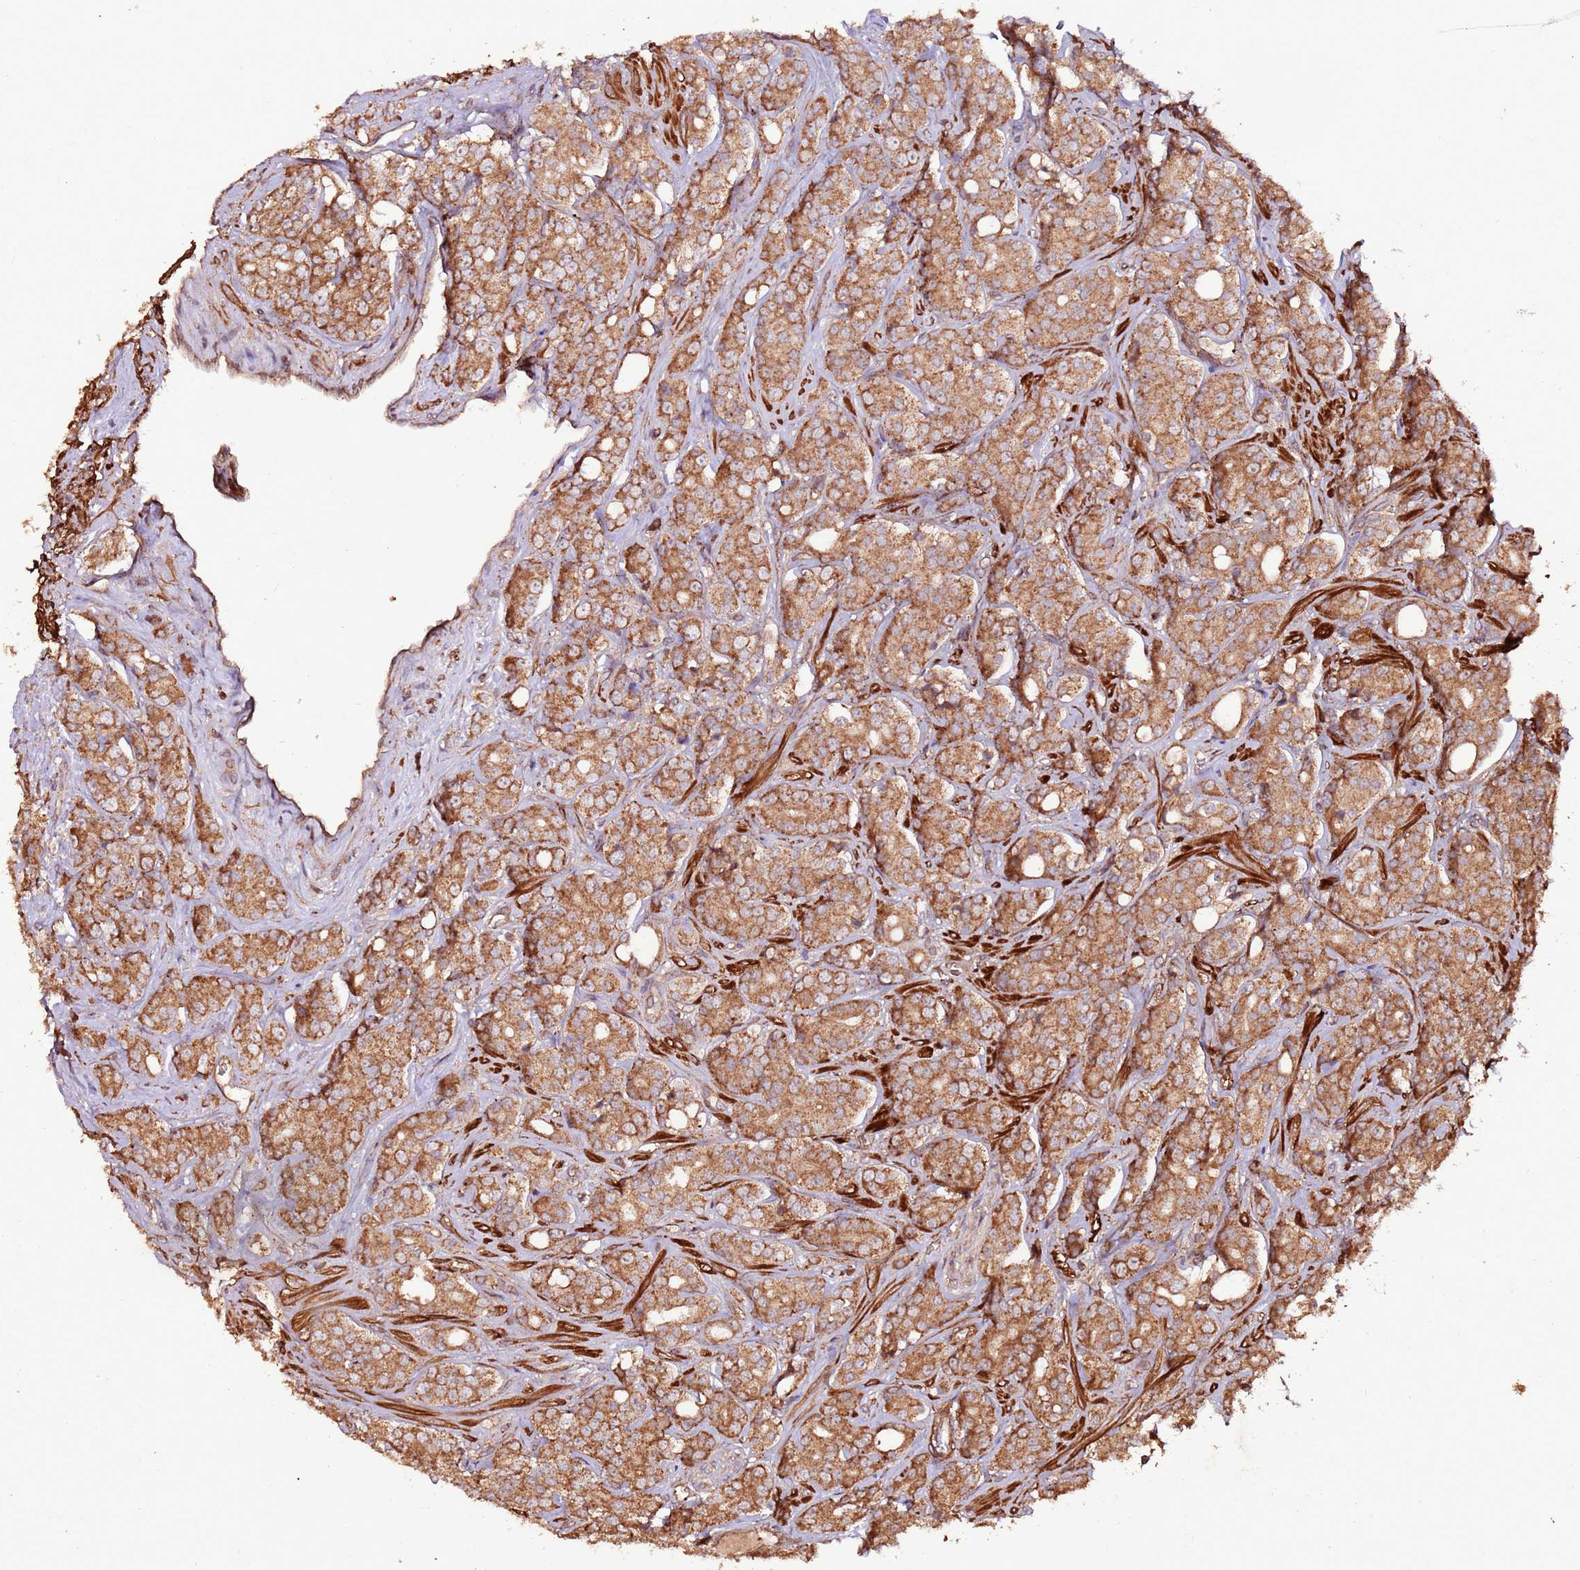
{"staining": {"intensity": "moderate", "quantity": ">75%", "location": "cytoplasmic/membranous"}, "tissue": "prostate cancer", "cell_type": "Tumor cells", "image_type": "cancer", "snomed": [{"axis": "morphology", "description": "Adenocarcinoma, High grade"}, {"axis": "topography", "description": "Prostate"}], "caption": "Moderate cytoplasmic/membranous staining is appreciated in approximately >75% of tumor cells in prostate cancer (high-grade adenocarcinoma).", "gene": "FAM186A", "patient": {"sex": "male", "age": 62}}